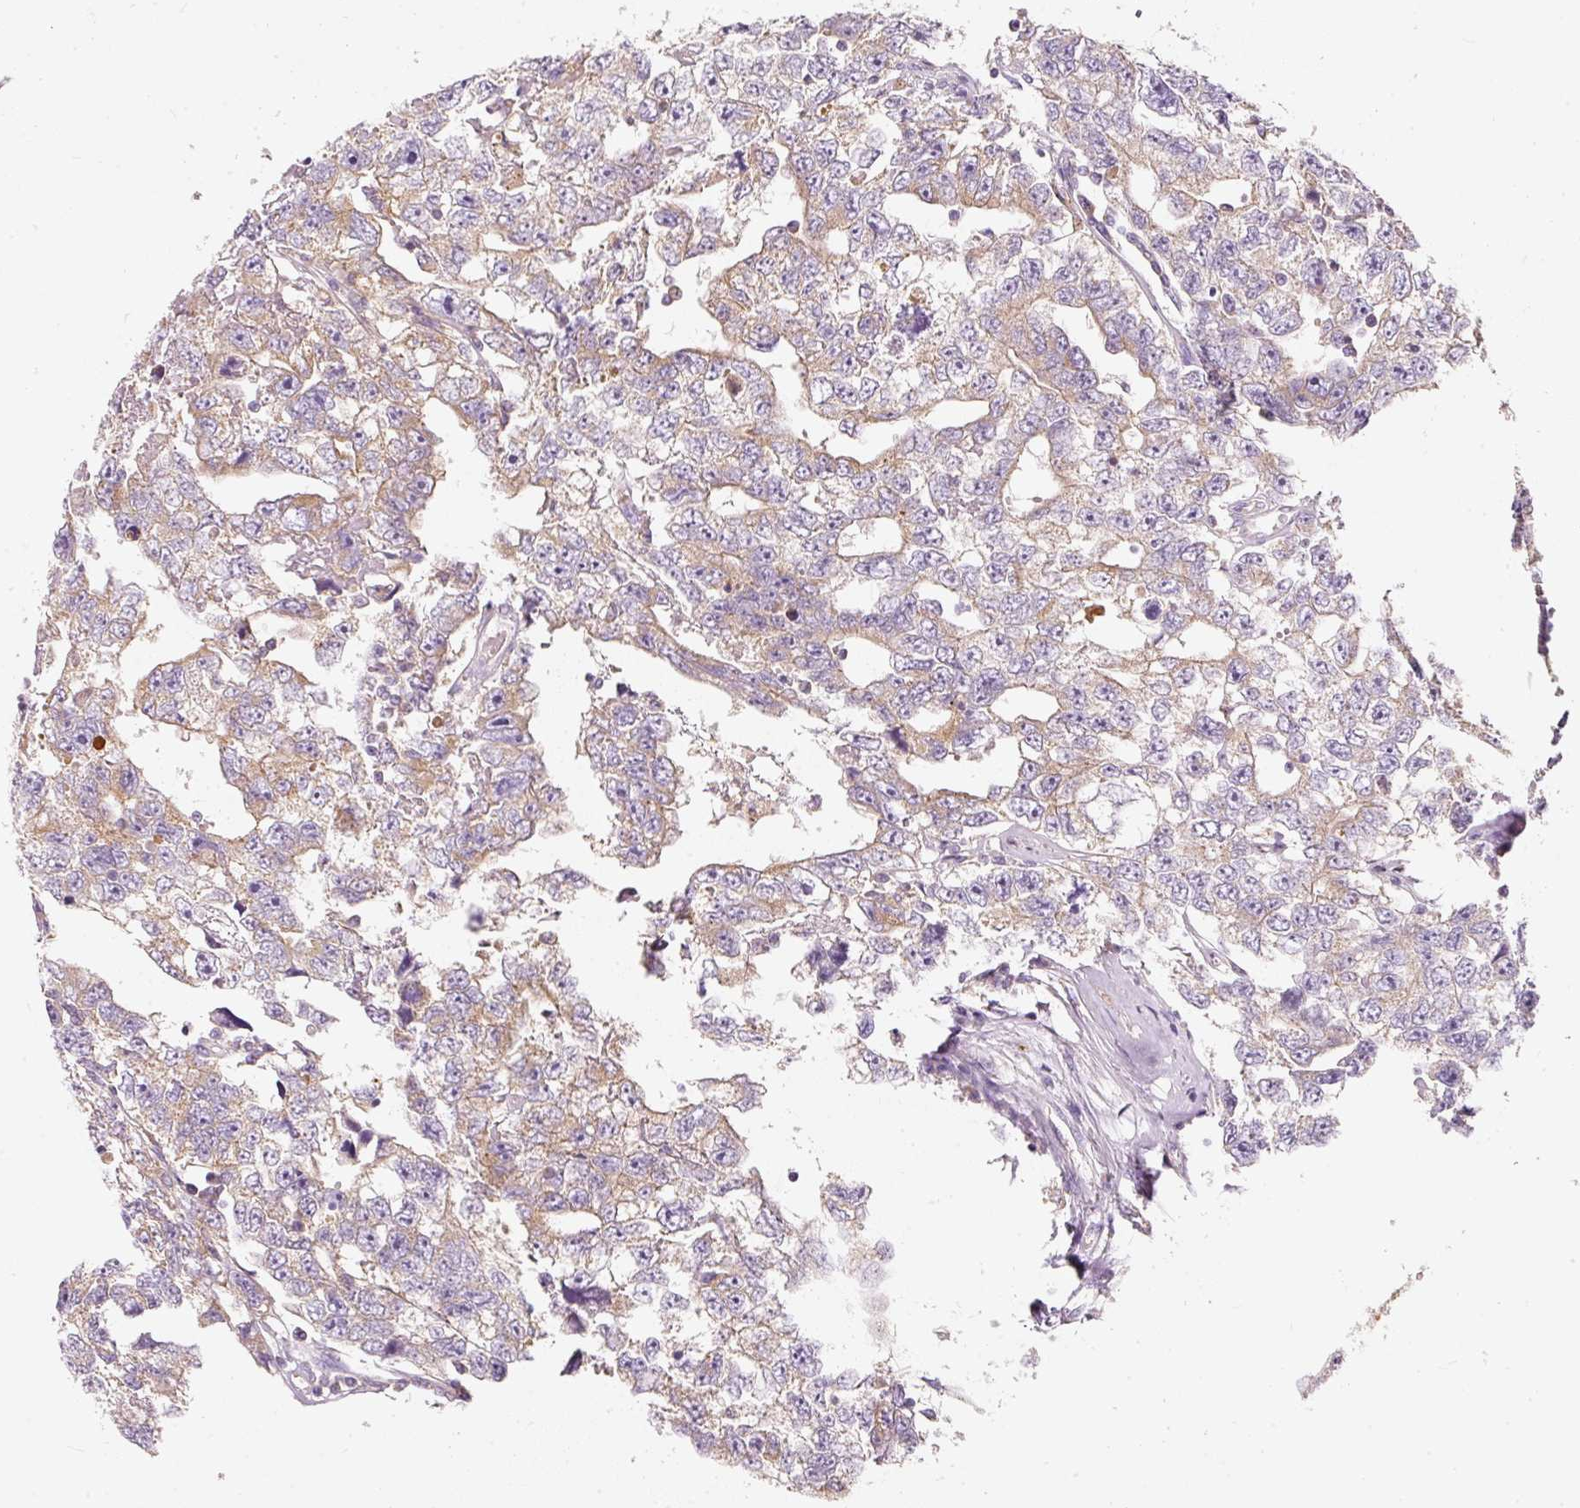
{"staining": {"intensity": "weak", "quantity": "25%-75%", "location": "cytoplasmic/membranous"}, "tissue": "testis cancer", "cell_type": "Tumor cells", "image_type": "cancer", "snomed": [{"axis": "morphology", "description": "Carcinoma, Embryonal, NOS"}, {"axis": "topography", "description": "Testis"}], "caption": "Human testis cancer stained for a protein (brown) exhibits weak cytoplasmic/membranous positive staining in about 25%-75% of tumor cells.", "gene": "IQGAP2", "patient": {"sex": "male", "age": 22}}